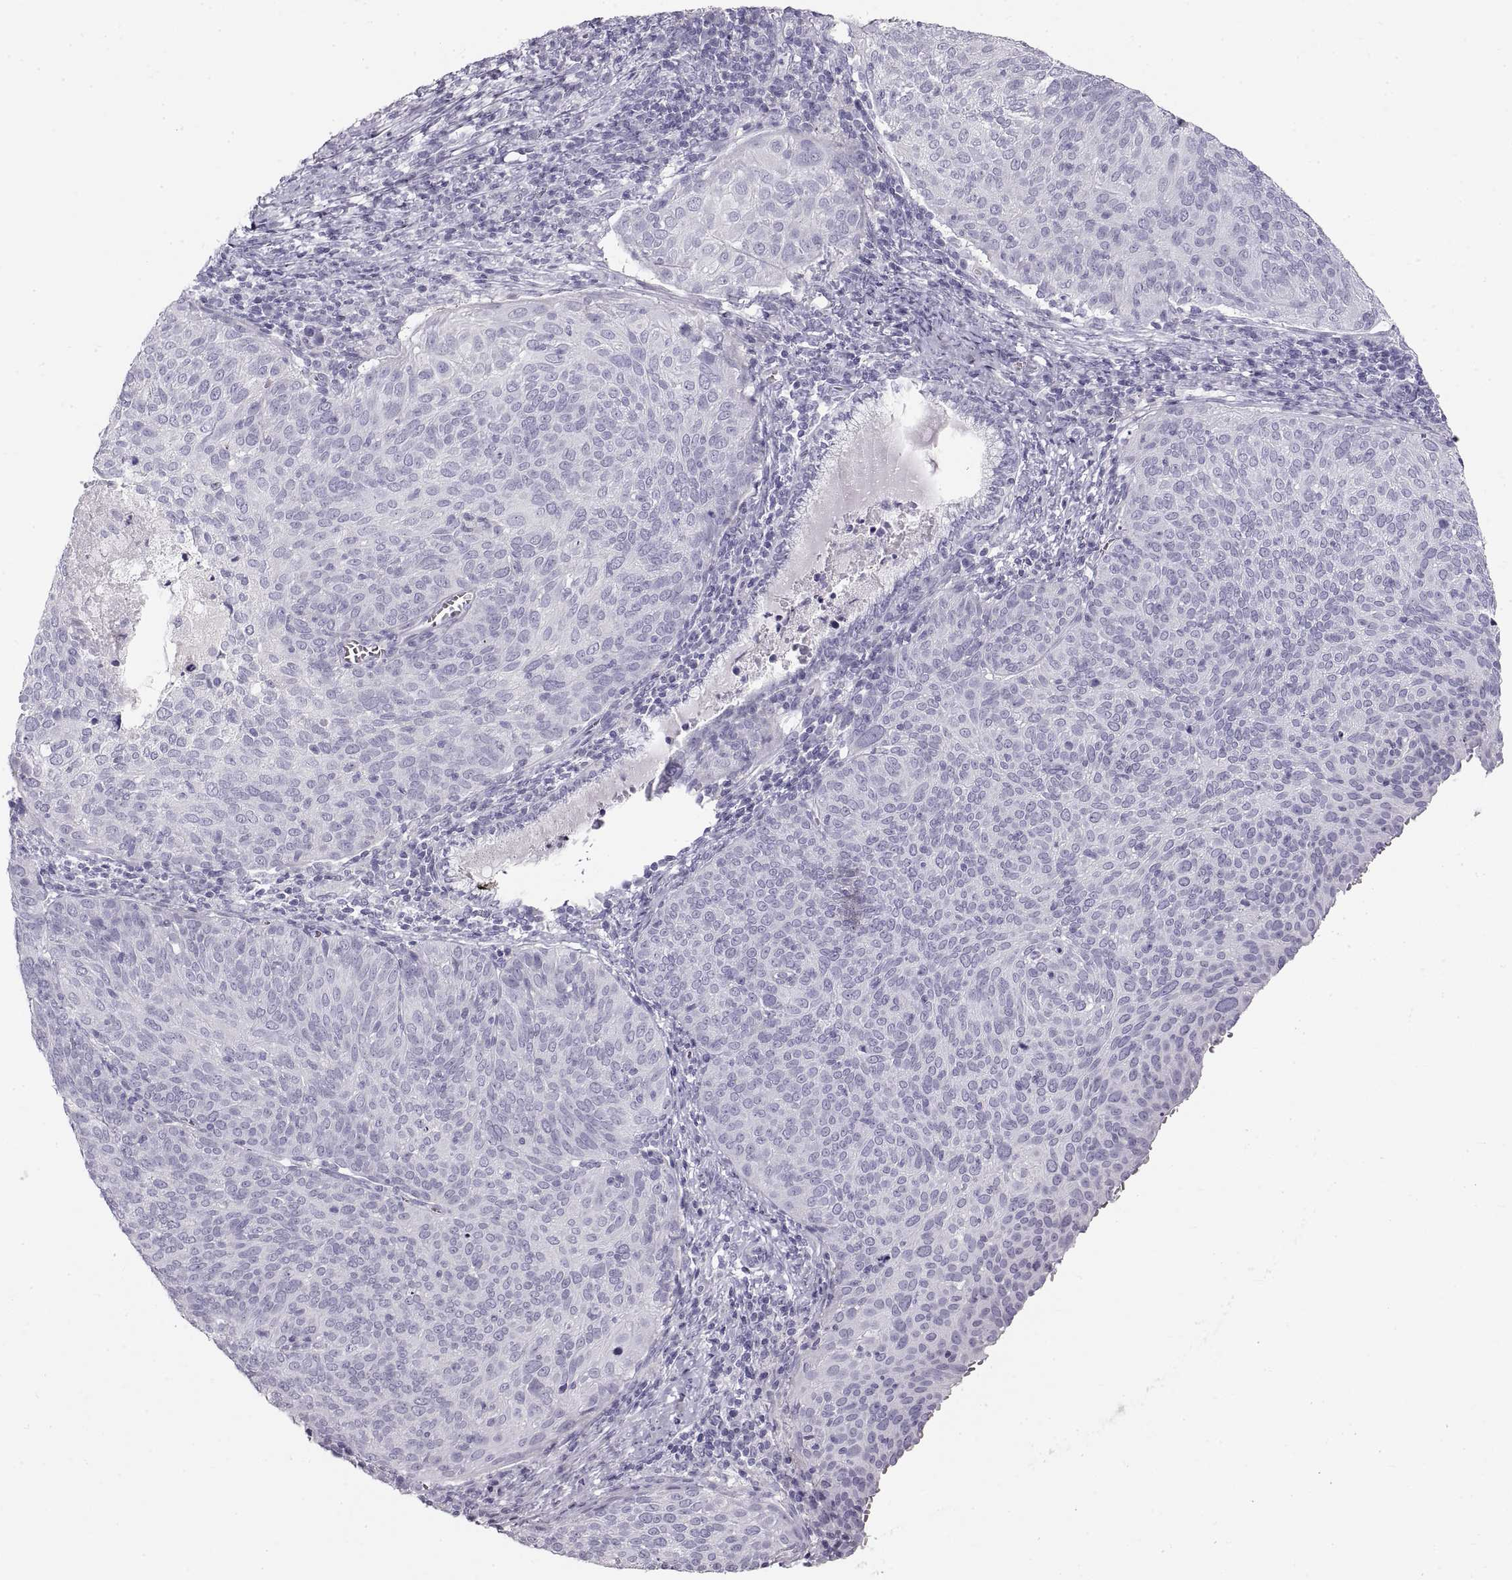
{"staining": {"intensity": "negative", "quantity": "none", "location": "none"}, "tissue": "cervical cancer", "cell_type": "Tumor cells", "image_type": "cancer", "snomed": [{"axis": "morphology", "description": "Squamous cell carcinoma, NOS"}, {"axis": "topography", "description": "Cervix"}], "caption": "Immunohistochemical staining of human cervical cancer shows no significant staining in tumor cells.", "gene": "CRYAA", "patient": {"sex": "female", "age": 39}}